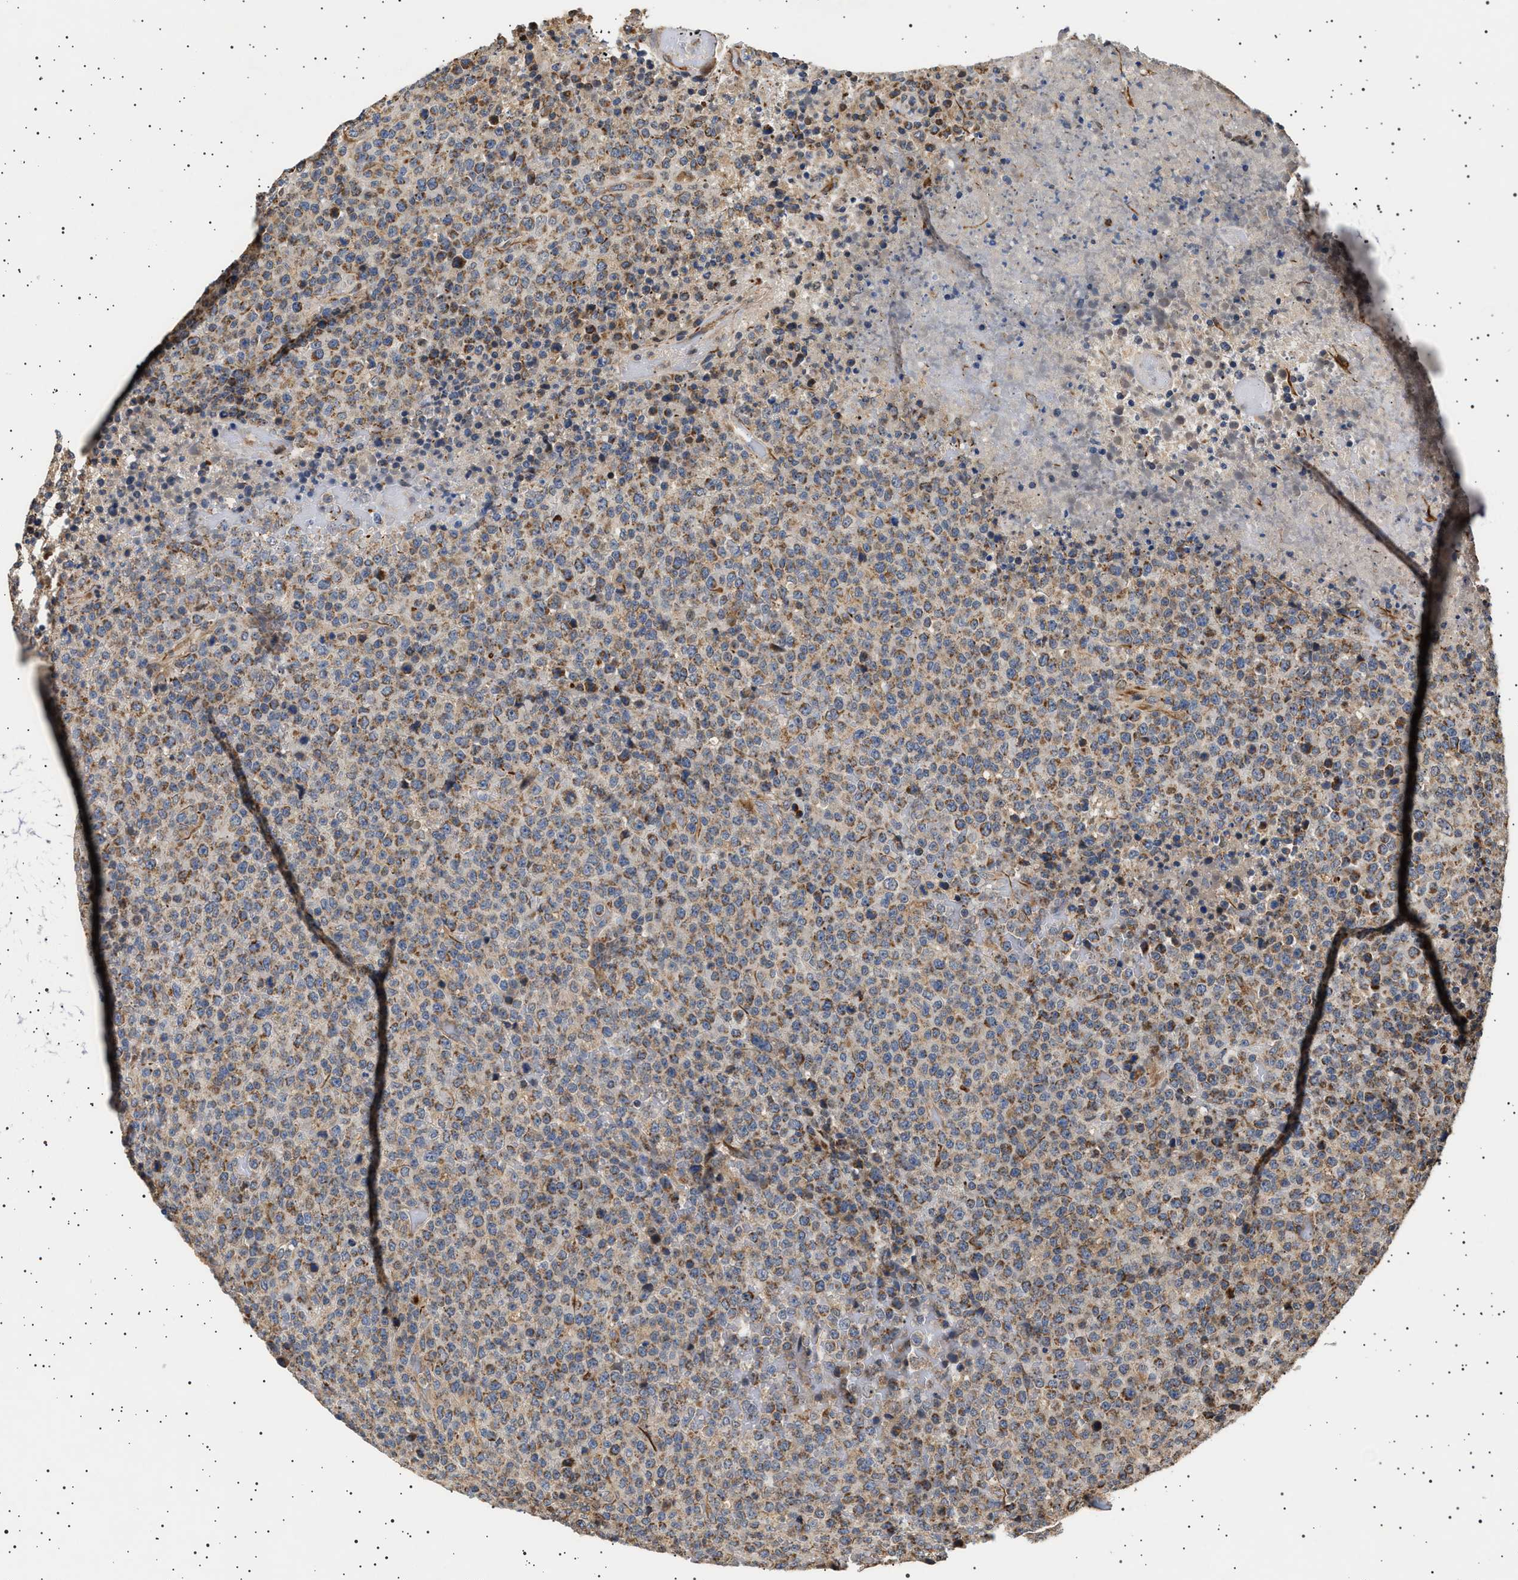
{"staining": {"intensity": "weak", "quantity": ">75%", "location": "cytoplasmic/membranous"}, "tissue": "lymphoma", "cell_type": "Tumor cells", "image_type": "cancer", "snomed": [{"axis": "morphology", "description": "Malignant lymphoma, non-Hodgkin's type, High grade"}, {"axis": "topography", "description": "Lymph node"}], "caption": "This photomicrograph reveals high-grade malignant lymphoma, non-Hodgkin's type stained with immunohistochemistry to label a protein in brown. The cytoplasmic/membranous of tumor cells show weak positivity for the protein. Nuclei are counter-stained blue.", "gene": "TRUB2", "patient": {"sex": "male", "age": 13}}